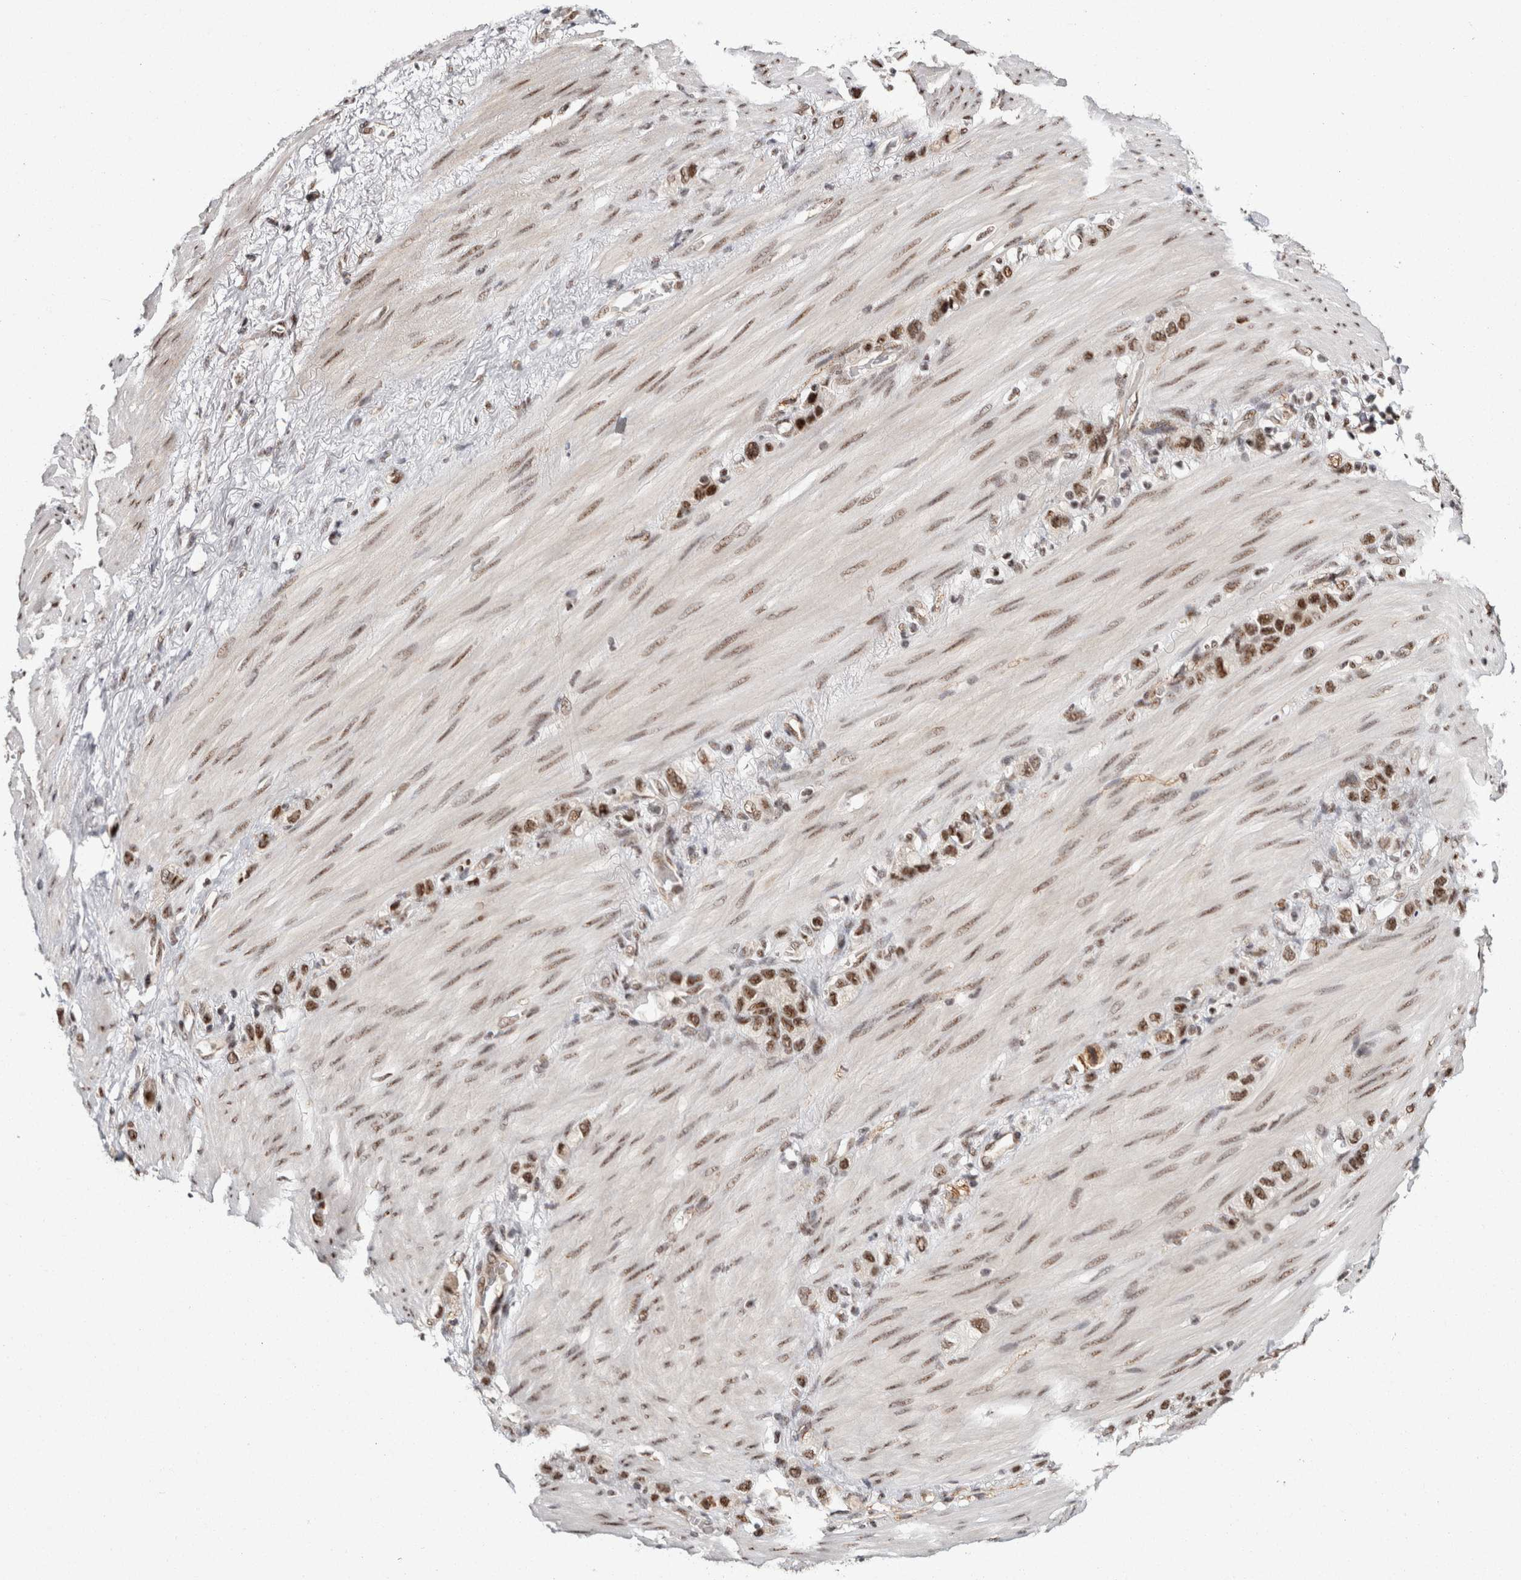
{"staining": {"intensity": "moderate", "quantity": ">75%", "location": "nuclear"}, "tissue": "stomach cancer", "cell_type": "Tumor cells", "image_type": "cancer", "snomed": [{"axis": "morphology", "description": "Adenocarcinoma, NOS"}, {"axis": "morphology", "description": "Adenocarcinoma, High grade"}, {"axis": "topography", "description": "Stomach, upper"}, {"axis": "topography", "description": "Stomach, lower"}], "caption": "An immunohistochemistry micrograph of tumor tissue is shown. Protein staining in brown labels moderate nuclear positivity in stomach adenocarcinoma within tumor cells. The staining is performed using DAB (3,3'-diaminobenzidine) brown chromogen to label protein expression. The nuclei are counter-stained blue using hematoxylin.", "gene": "MKNK1", "patient": {"sex": "female", "age": 65}}